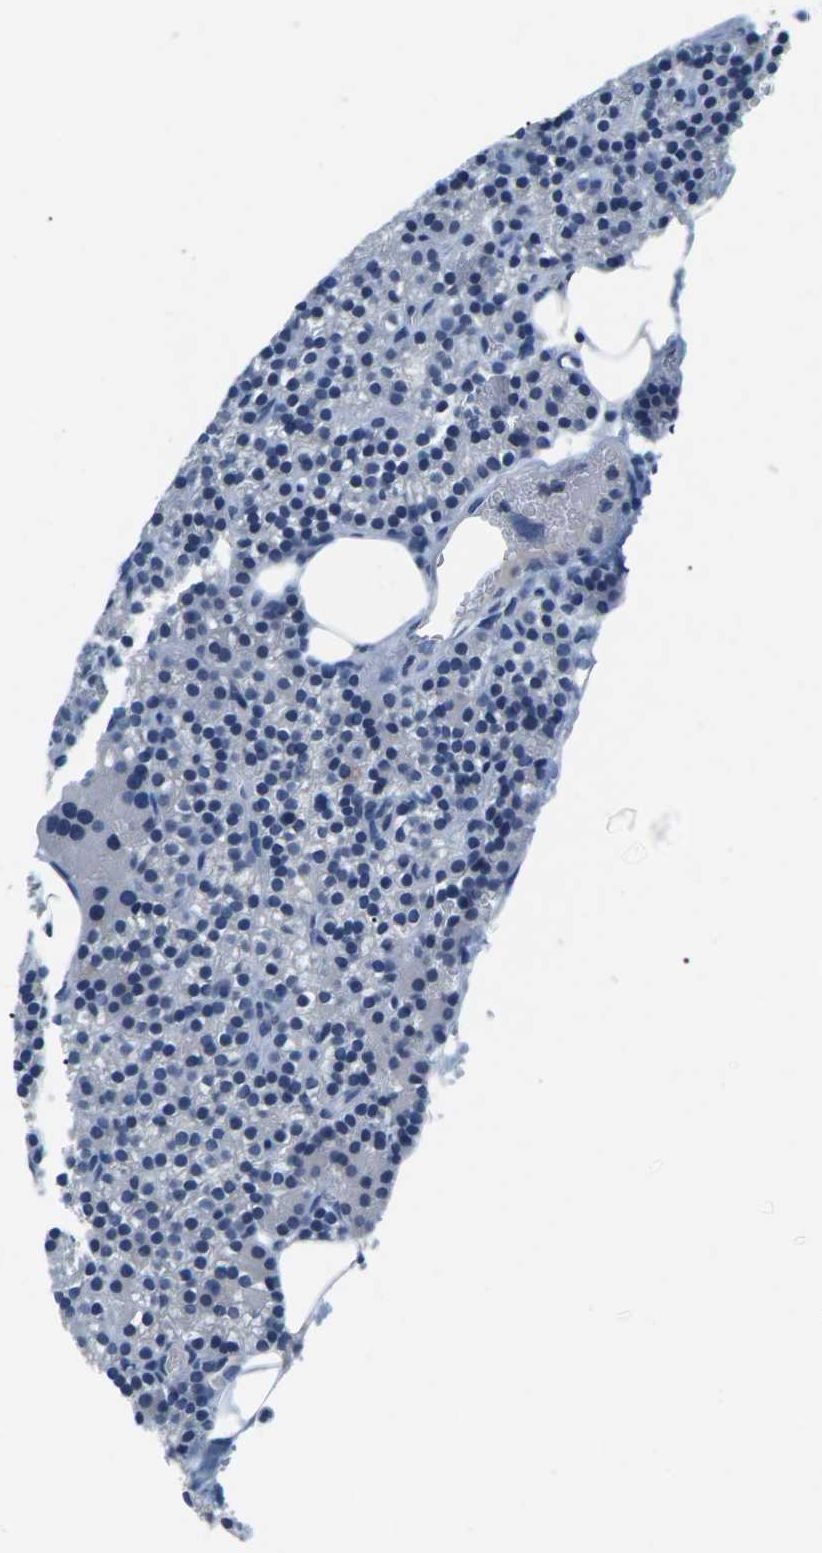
{"staining": {"intensity": "negative", "quantity": "none", "location": "none"}, "tissue": "parathyroid gland", "cell_type": "Glandular cells", "image_type": "normal", "snomed": [{"axis": "morphology", "description": "Normal tissue, NOS"}, {"axis": "morphology", "description": "Hyperplasia, NOS"}, {"axis": "topography", "description": "Parathyroid gland"}], "caption": "IHC histopathology image of normal parathyroid gland stained for a protein (brown), which demonstrates no expression in glandular cells. The staining is performed using DAB (3,3'-diaminobenzidine) brown chromogen with nuclei counter-stained in using hematoxylin.", "gene": "UMOD", "patient": {"sex": "male", "age": 44}}